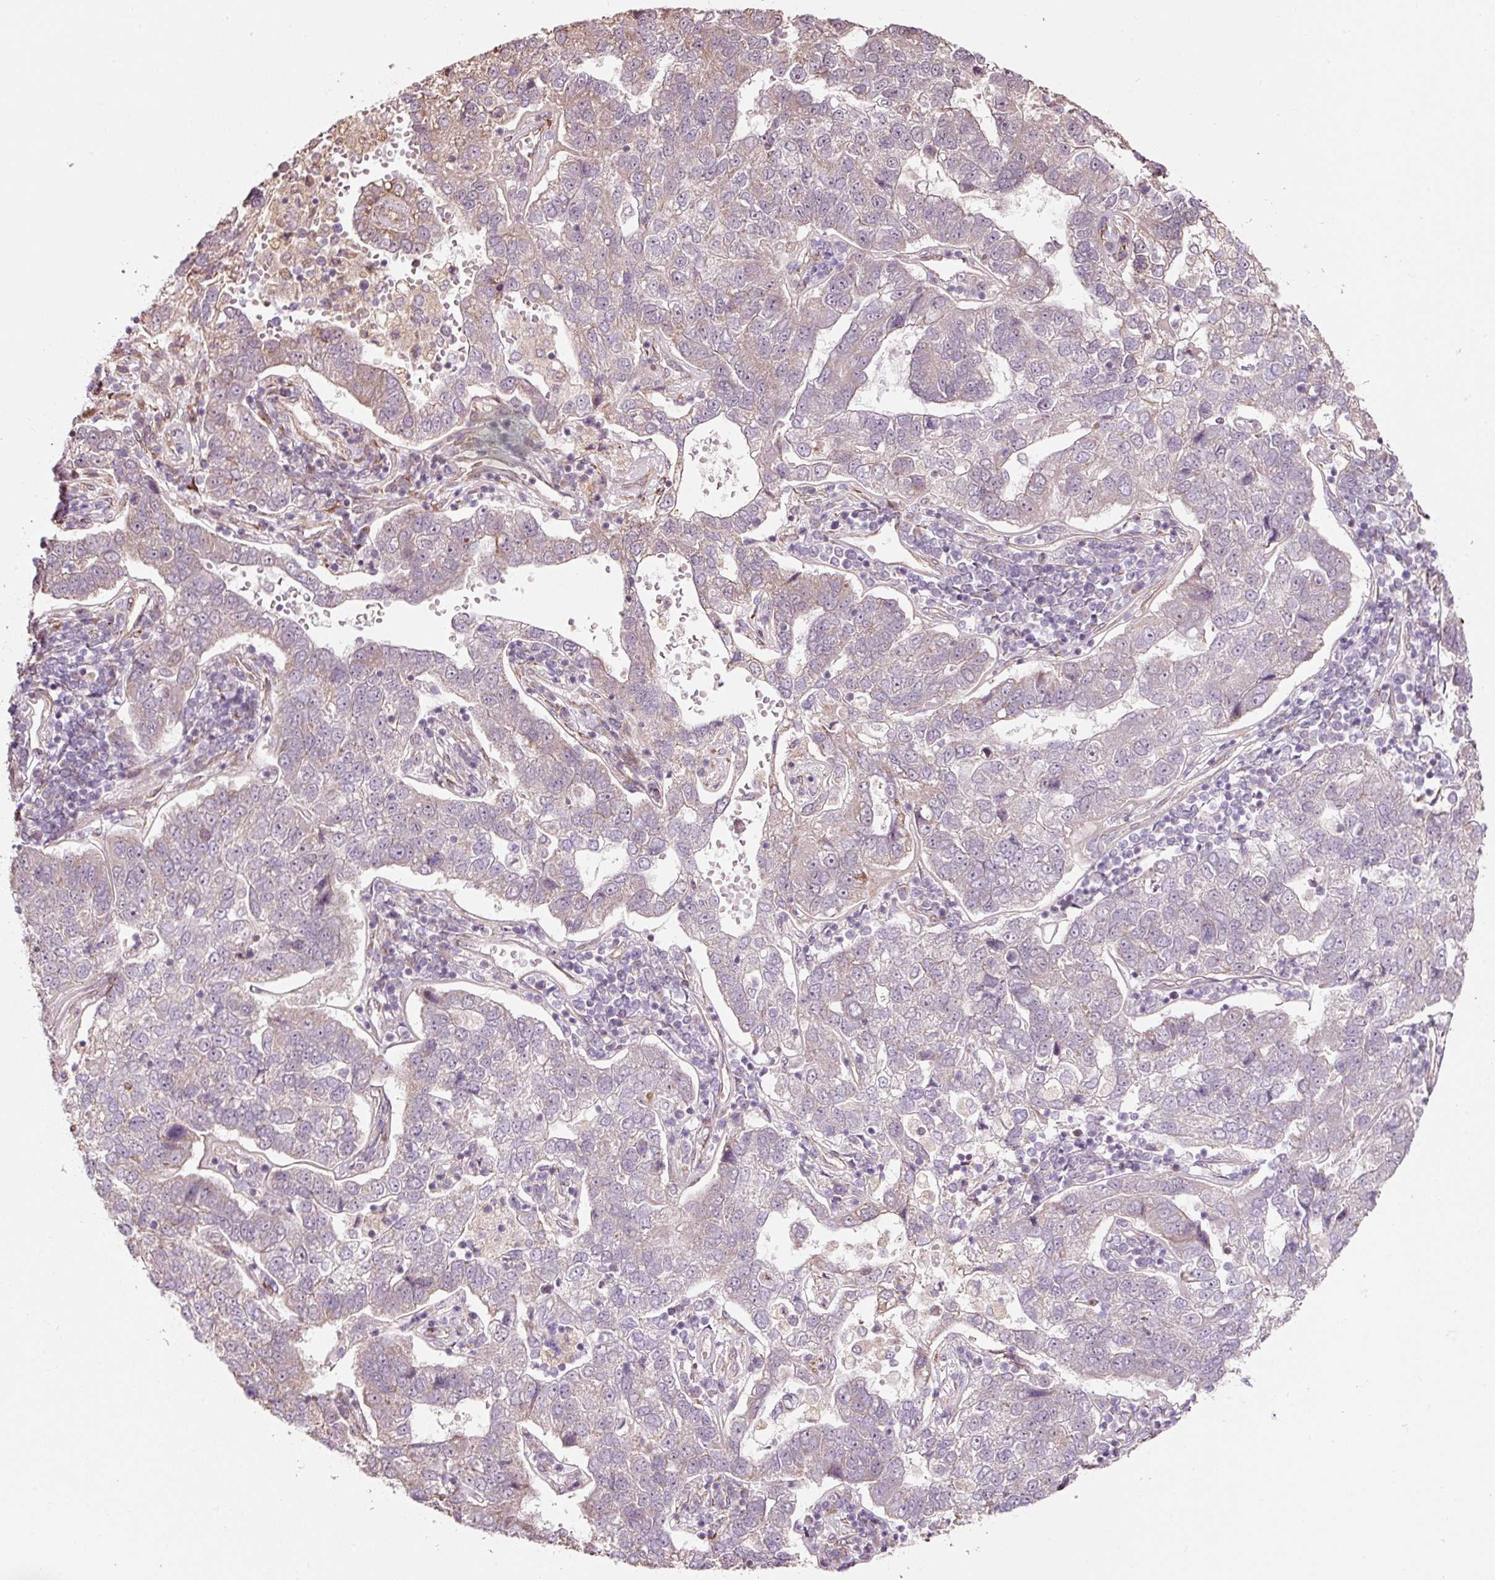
{"staining": {"intensity": "negative", "quantity": "none", "location": "none"}, "tissue": "pancreatic cancer", "cell_type": "Tumor cells", "image_type": "cancer", "snomed": [{"axis": "morphology", "description": "Adenocarcinoma, NOS"}, {"axis": "topography", "description": "Pancreas"}], "caption": "Immunohistochemical staining of human pancreatic cancer shows no significant staining in tumor cells.", "gene": "ETF1", "patient": {"sex": "female", "age": 61}}